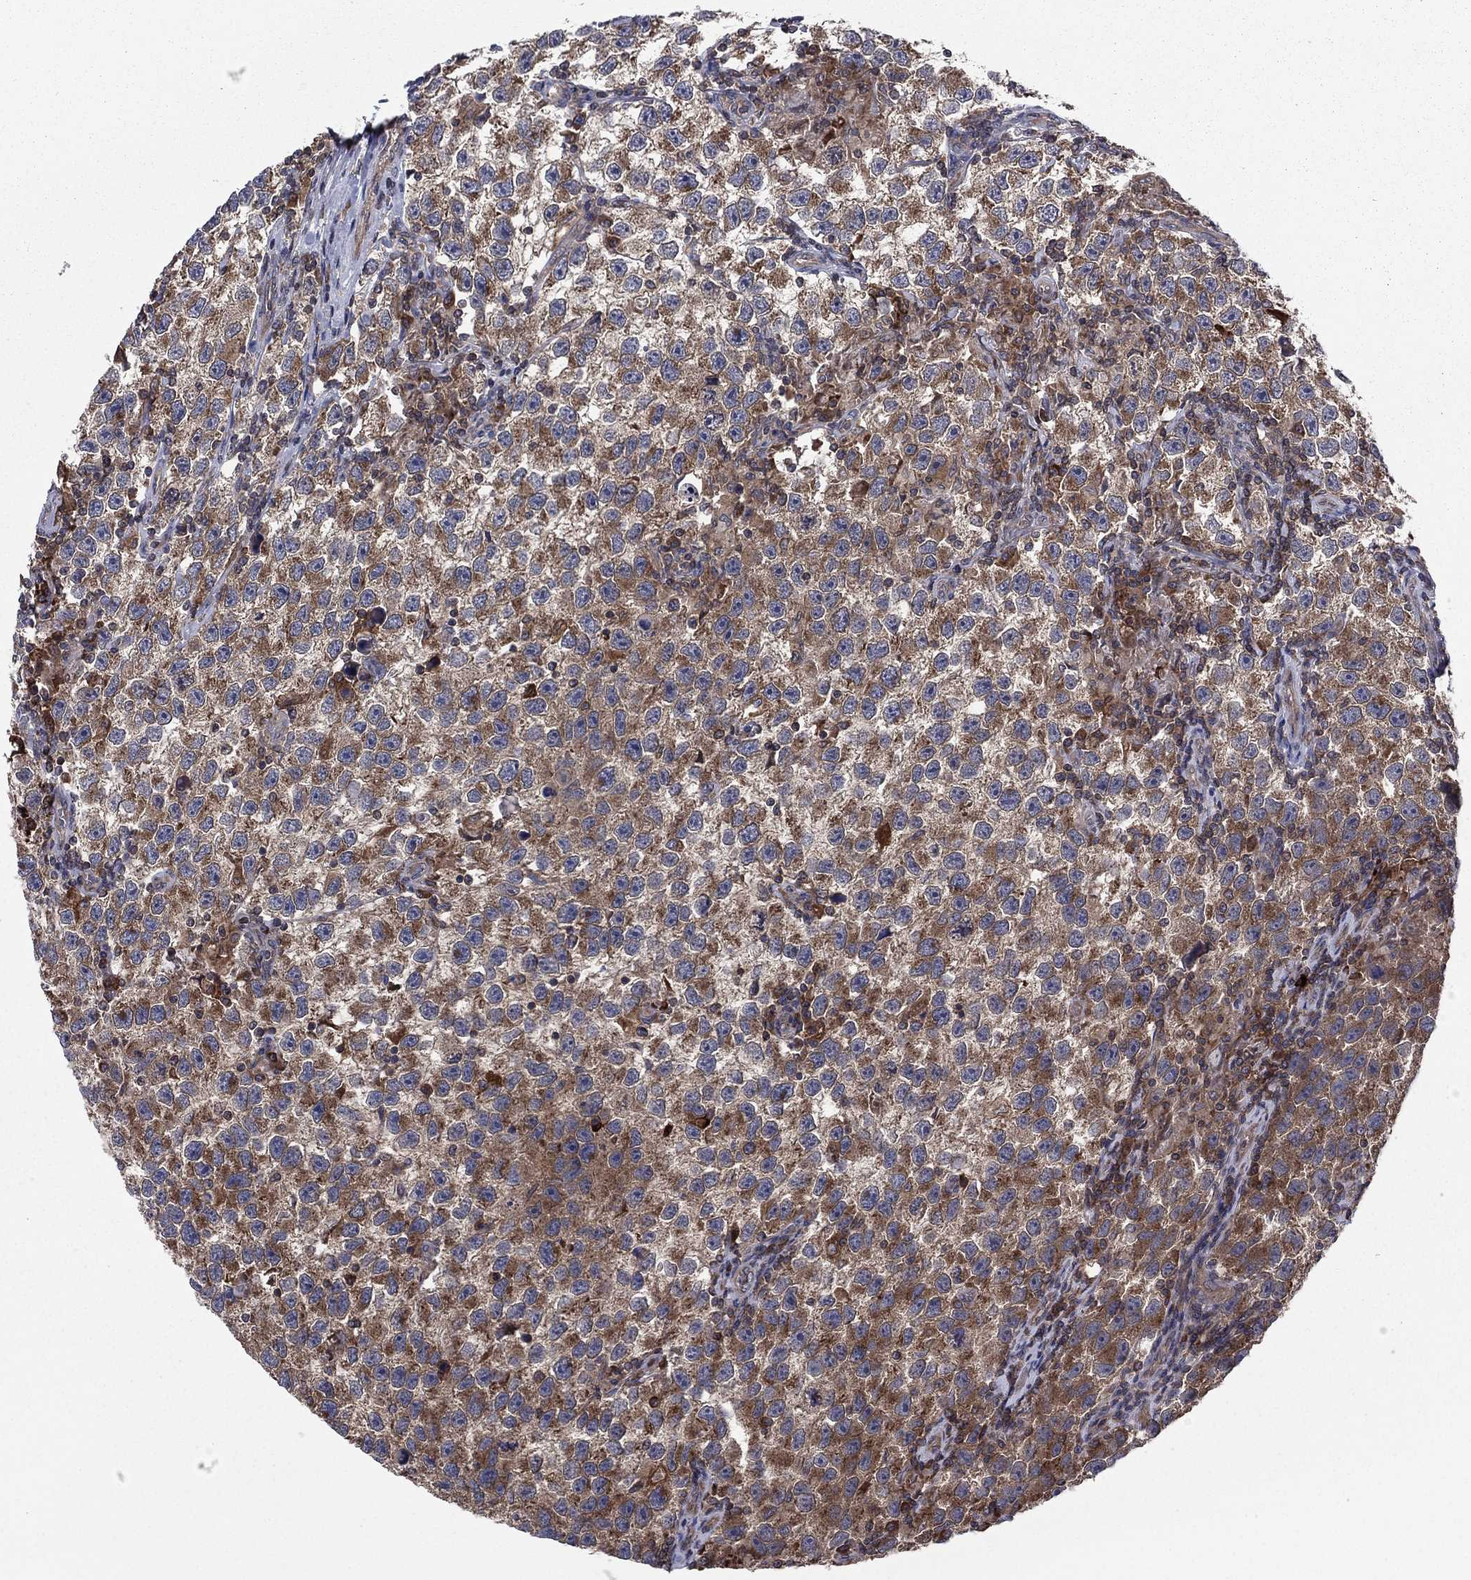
{"staining": {"intensity": "strong", "quantity": "<25%", "location": "cytoplasmic/membranous"}, "tissue": "testis cancer", "cell_type": "Tumor cells", "image_type": "cancer", "snomed": [{"axis": "morphology", "description": "Seminoma, NOS"}, {"axis": "topography", "description": "Testis"}], "caption": "This histopathology image exhibits immunohistochemistry (IHC) staining of human testis cancer, with medium strong cytoplasmic/membranous staining in approximately <25% of tumor cells.", "gene": "C2orf76", "patient": {"sex": "male", "age": 26}}